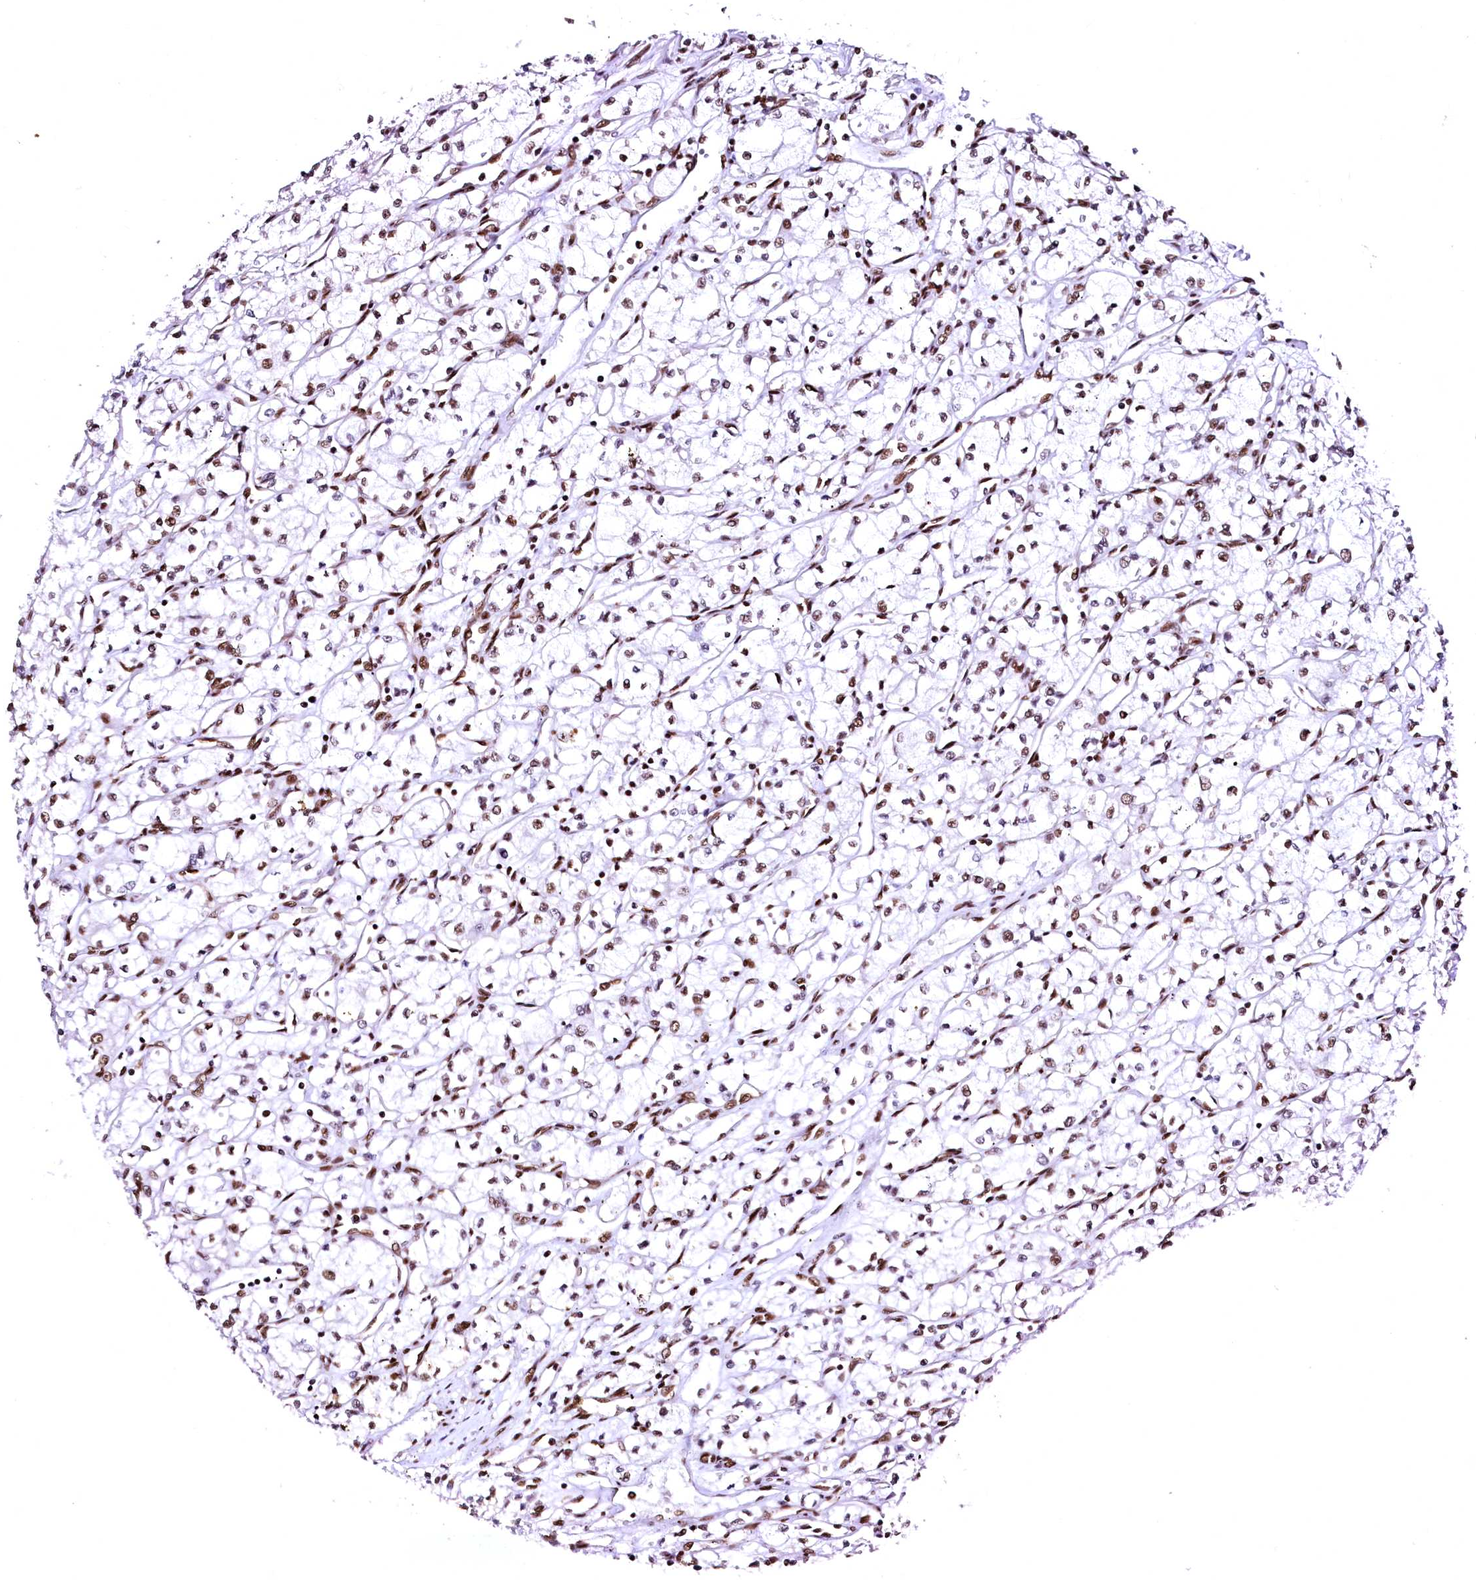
{"staining": {"intensity": "moderate", "quantity": "25%-75%", "location": "nuclear"}, "tissue": "renal cancer", "cell_type": "Tumor cells", "image_type": "cancer", "snomed": [{"axis": "morphology", "description": "Adenocarcinoma, NOS"}, {"axis": "topography", "description": "Kidney"}], "caption": "Moderate nuclear positivity for a protein is appreciated in about 25%-75% of tumor cells of renal cancer using IHC.", "gene": "CPSF6", "patient": {"sex": "male", "age": 59}}